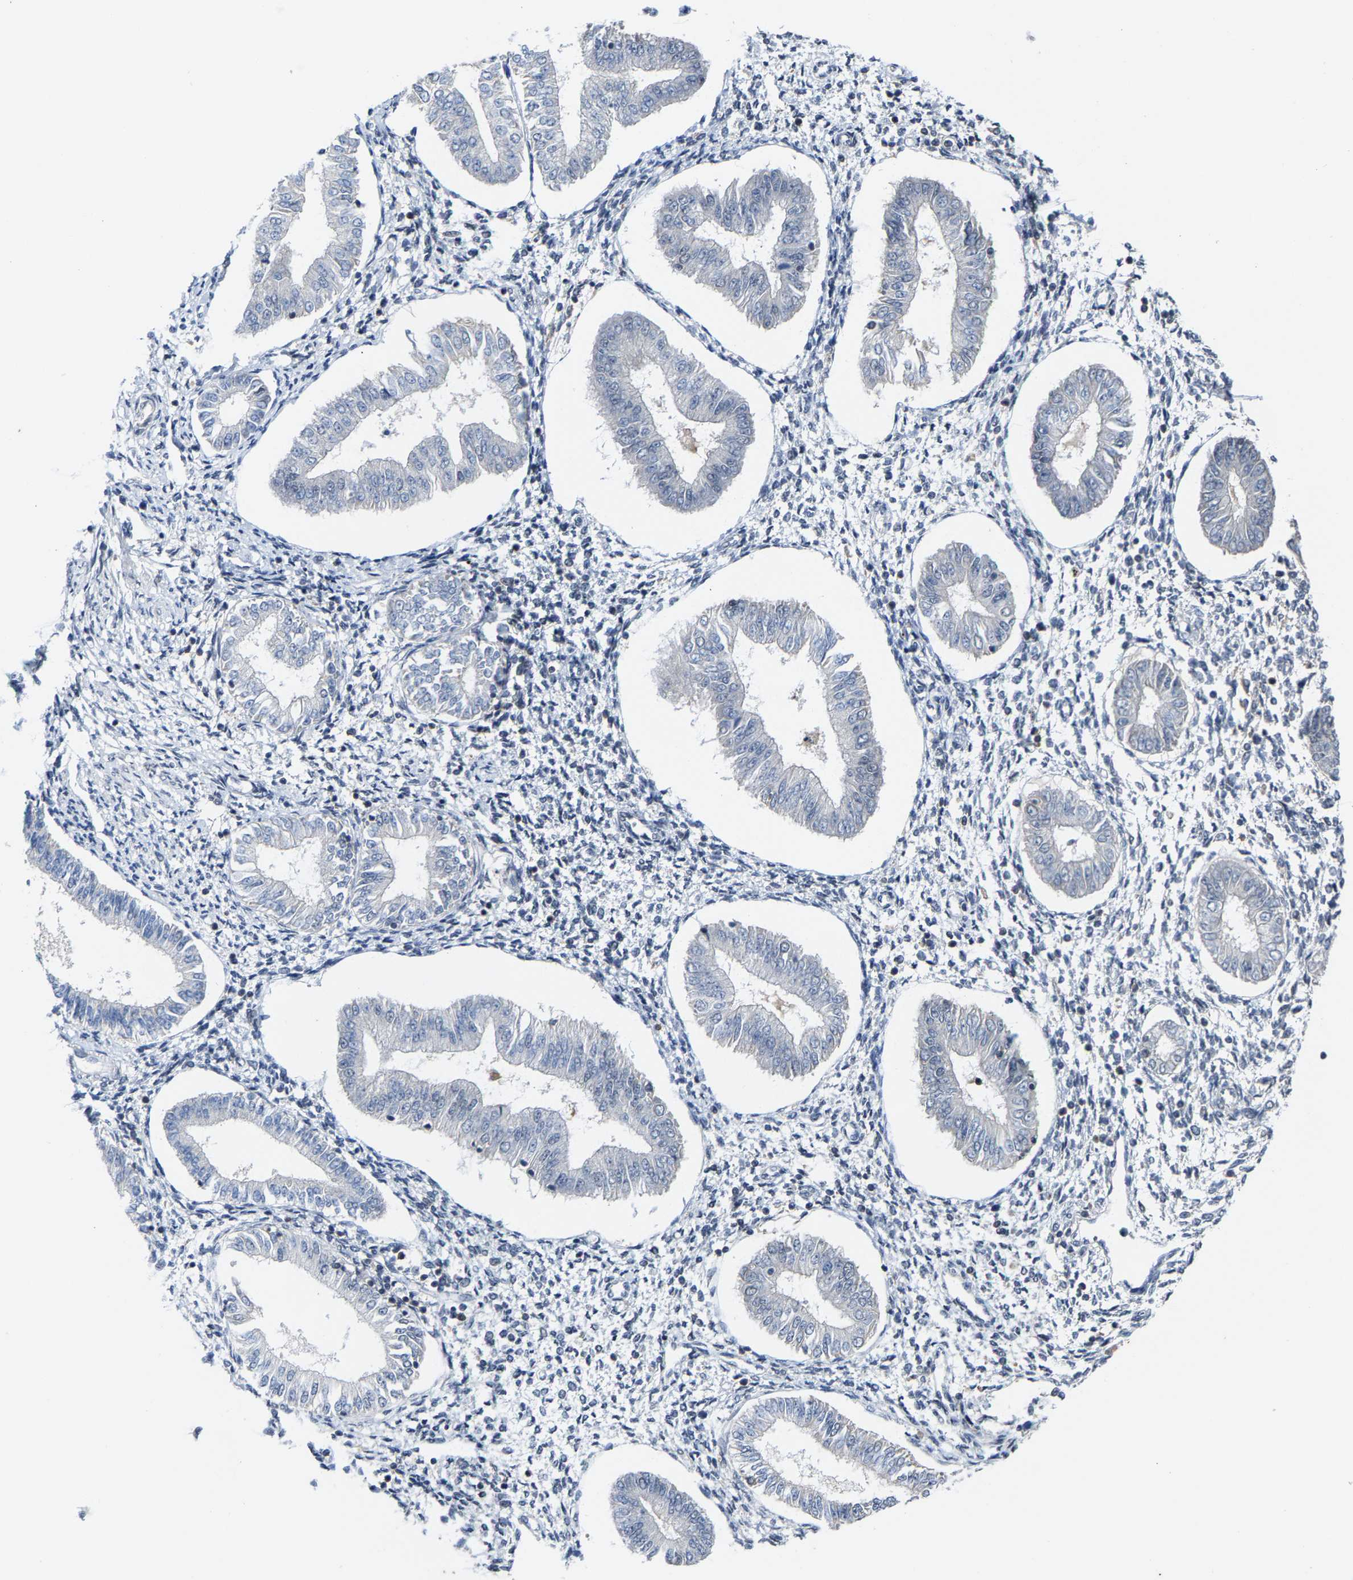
{"staining": {"intensity": "weak", "quantity": "<25%", "location": "cytoplasmic/membranous"}, "tissue": "endometrium", "cell_type": "Cells in endometrial stroma", "image_type": "normal", "snomed": [{"axis": "morphology", "description": "Normal tissue, NOS"}, {"axis": "topography", "description": "Endometrium"}], "caption": "DAB (3,3'-diaminobenzidine) immunohistochemical staining of benign endometrium demonstrates no significant staining in cells in endometrial stroma. Brightfield microscopy of immunohistochemistry (IHC) stained with DAB (3,3'-diaminobenzidine) (brown) and hematoxylin (blue), captured at high magnification.", "gene": "FGD3", "patient": {"sex": "female", "age": 50}}